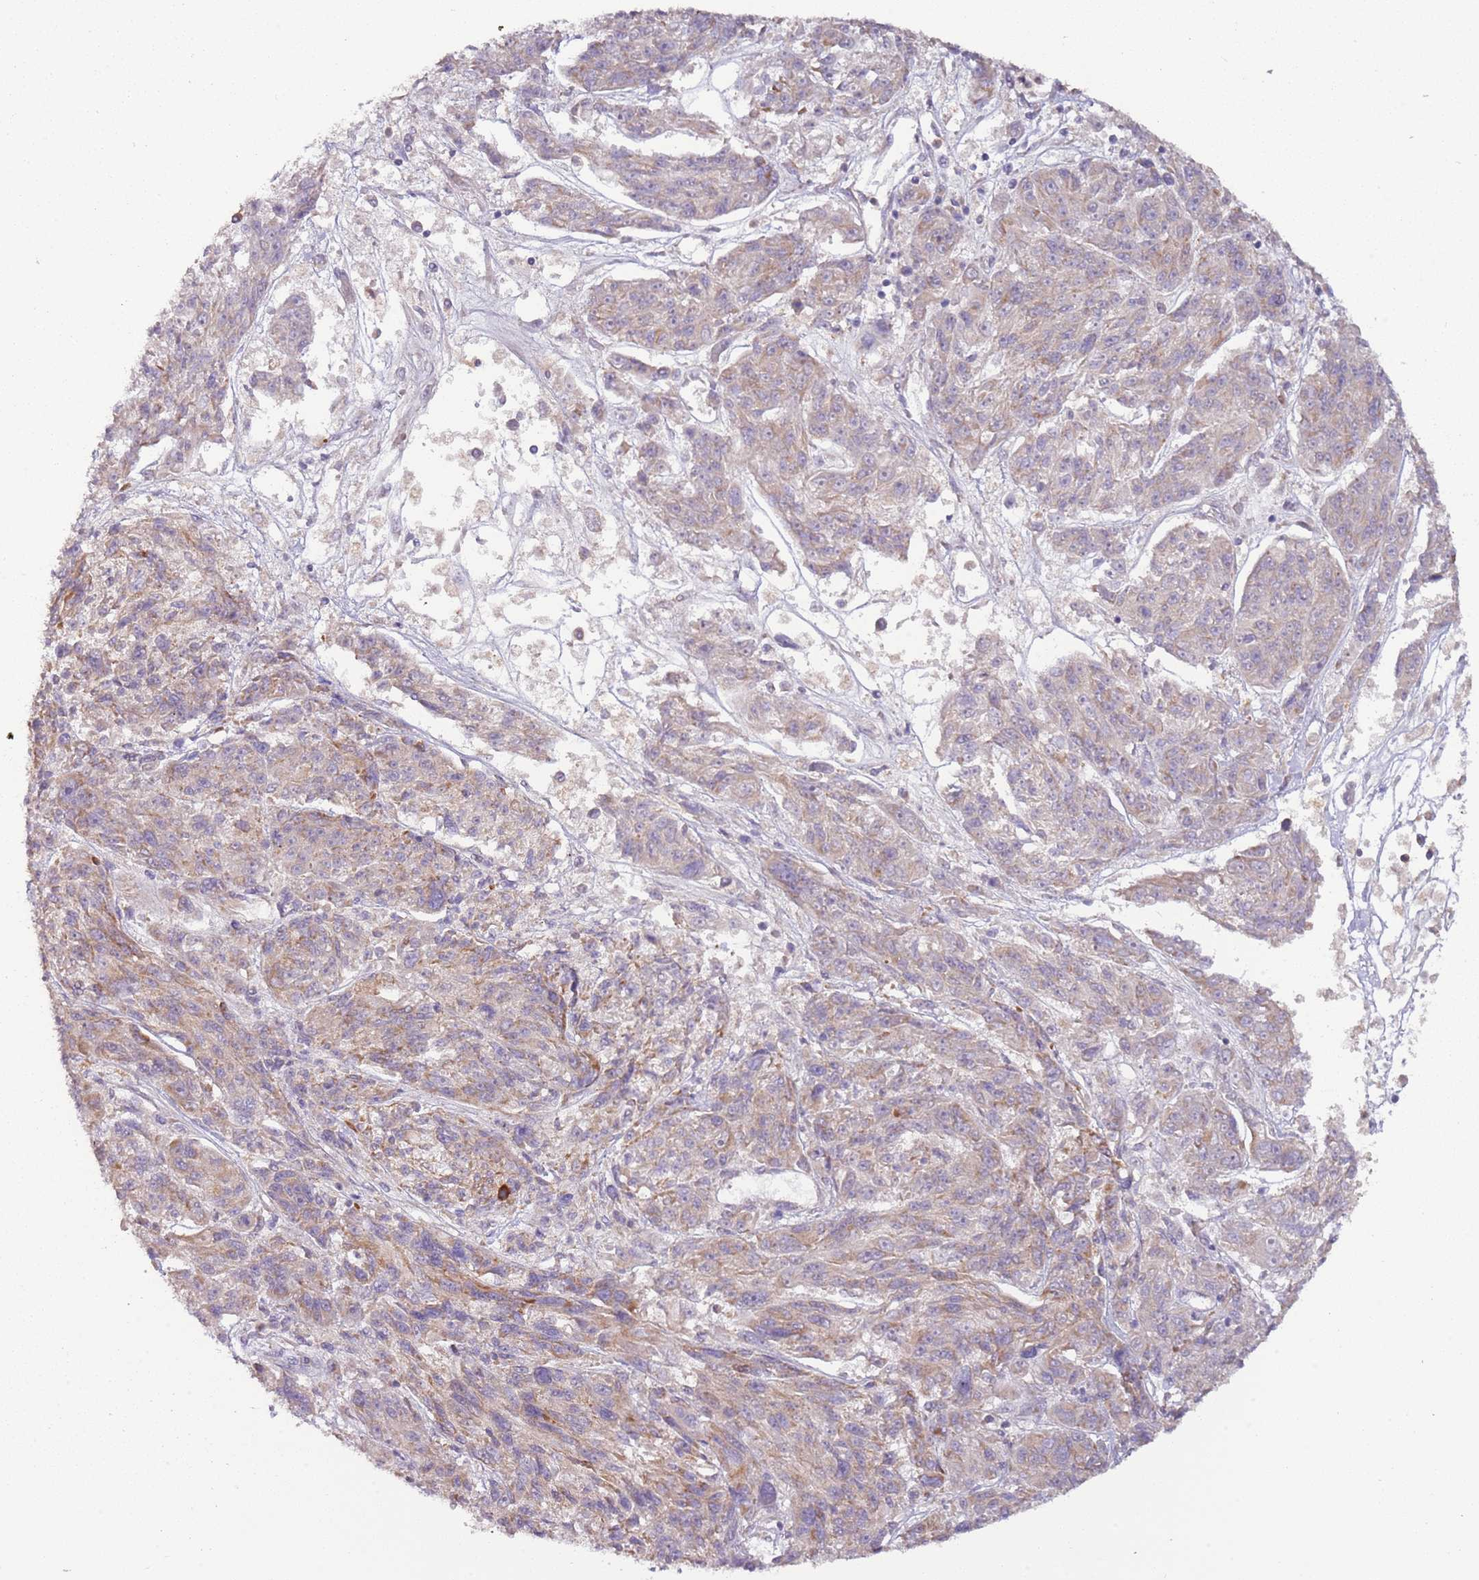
{"staining": {"intensity": "weak", "quantity": "25%-75%", "location": "cytoplasmic/membranous"}, "tissue": "melanoma", "cell_type": "Tumor cells", "image_type": "cancer", "snomed": [{"axis": "morphology", "description": "Malignant melanoma, NOS"}, {"axis": "topography", "description": "Skin"}], "caption": "Melanoma was stained to show a protein in brown. There is low levels of weak cytoplasmic/membranous staining in approximately 25%-75% of tumor cells.", "gene": "DTD2", "patient": {"sex": "male", "age": 53}}